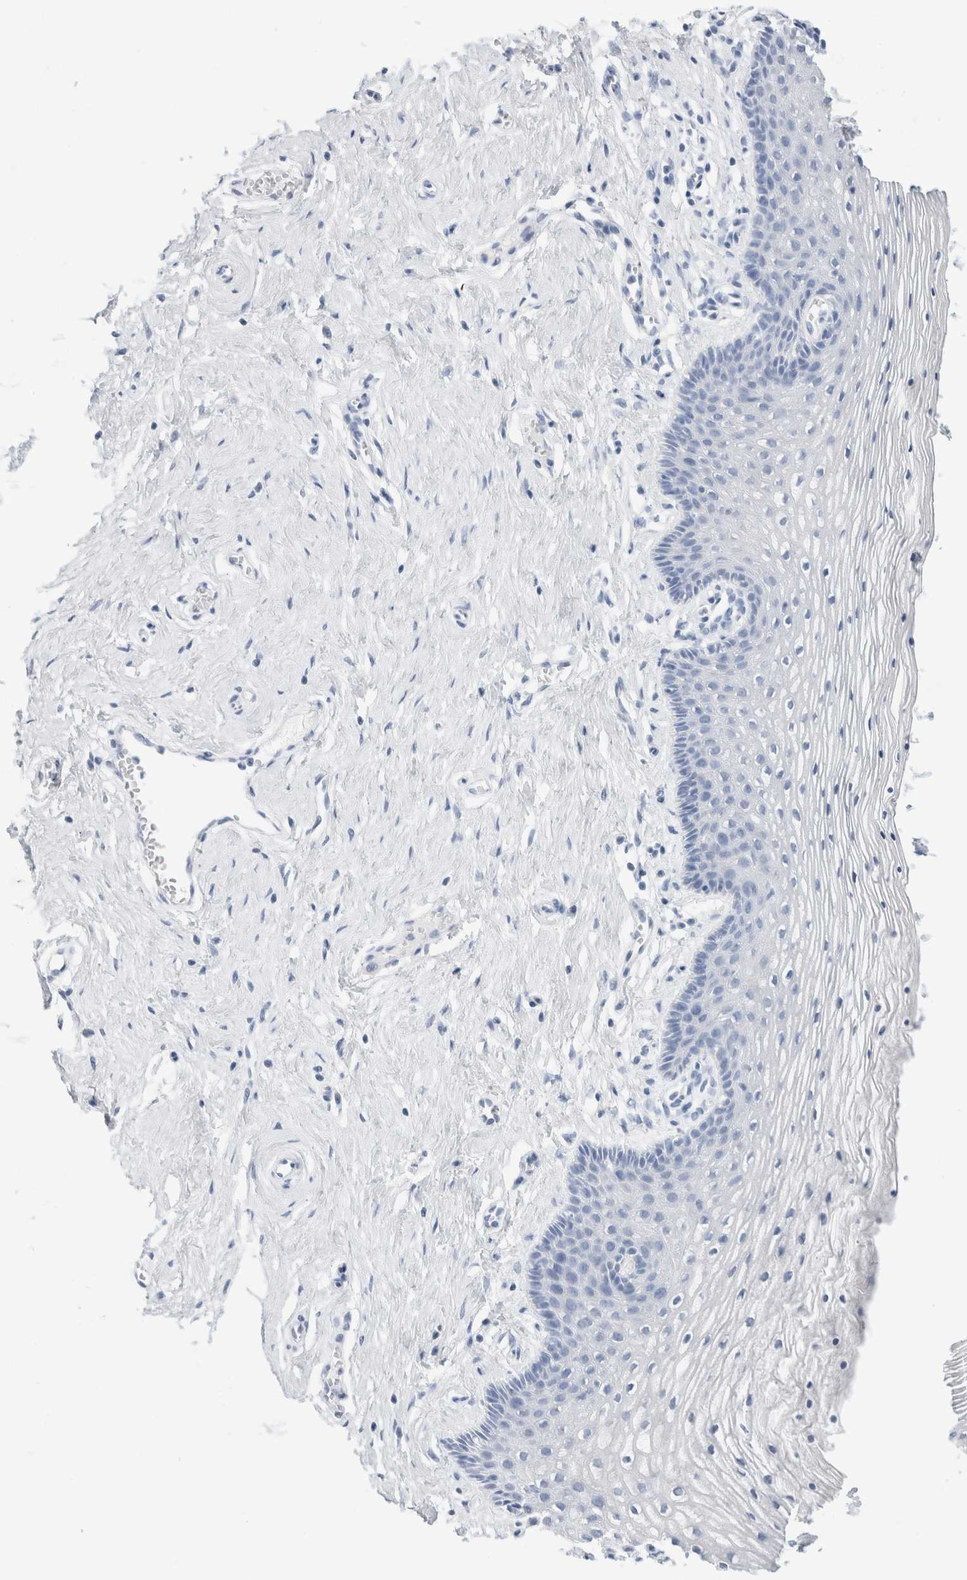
{"staining": {"intensity": "negative", "quantity": "none", "location": "none"}, "tissue": "vagina", "cell_type": "Squamous epithelial cells", "image_type": "normal", "snomed": [{"axis": "morphology", "description": "Normal tissue, NOS"}, {"axis": "topography", "description": "Vagina"}], "caption": "The histopathology image shows no significant expression in squamous epithelial cells of vagina.", "gene": "ECHDC2", "patient": {"sex": "female", "age": 32}}